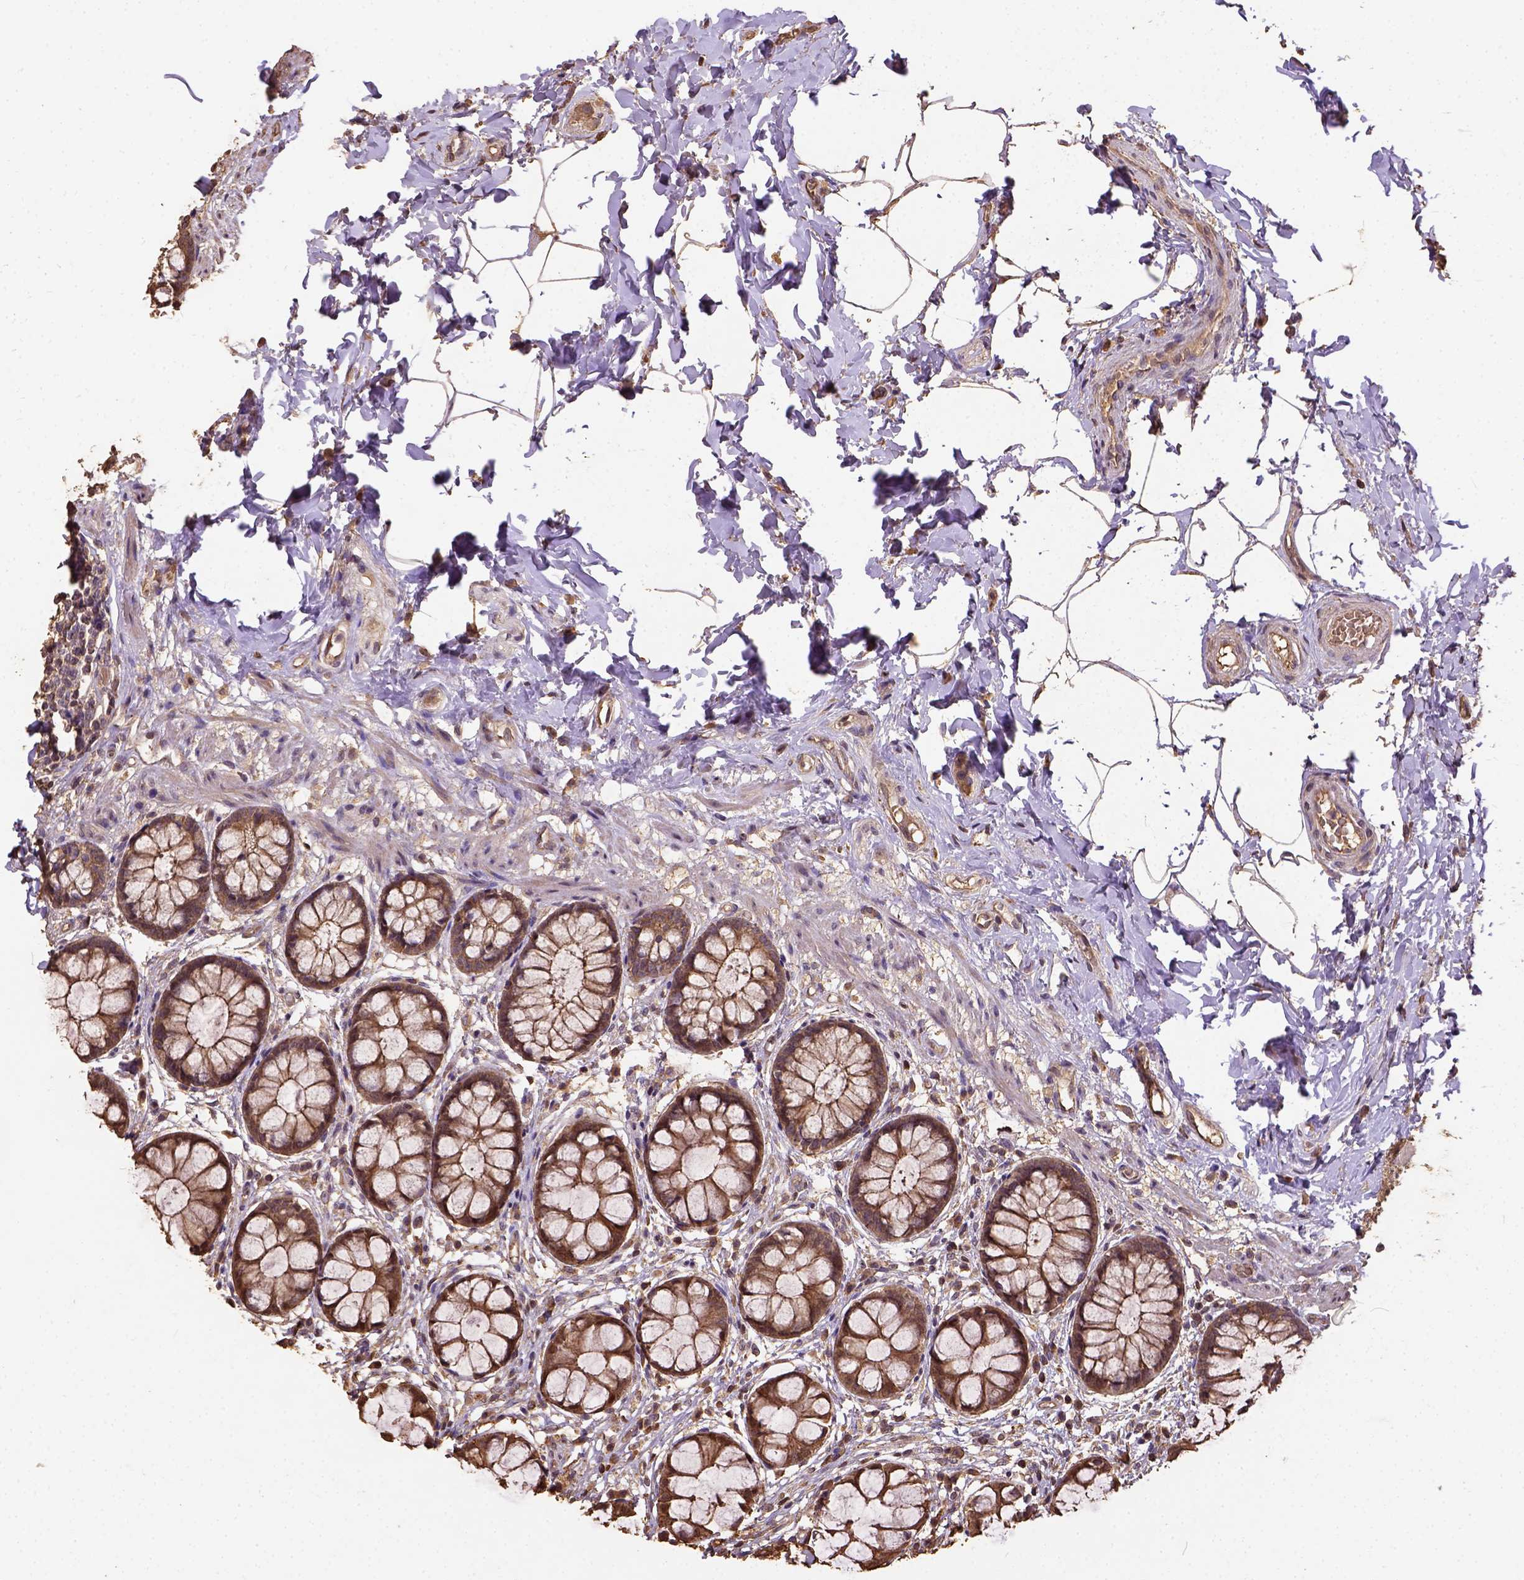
{"staining": {"intensity": "strong", "quantity": ">75%", "location": "cytoplasmic/membranous"}, "tissue": "rectum", "cell_type": "Glandular cells", "image_type": "normal", "snomed": [{"axis": "morphology", "description": "Normal tissue, NOS"}, {"axis": "topography", "description": "Rectum"}], "caption": "Rectum stained with a brown dye displays strong cytoplasmic/membranous positive expression in about >75% of glandular cells.", "gene": "ATP1B3", "patient": {"sex": "female", "age": 62}}